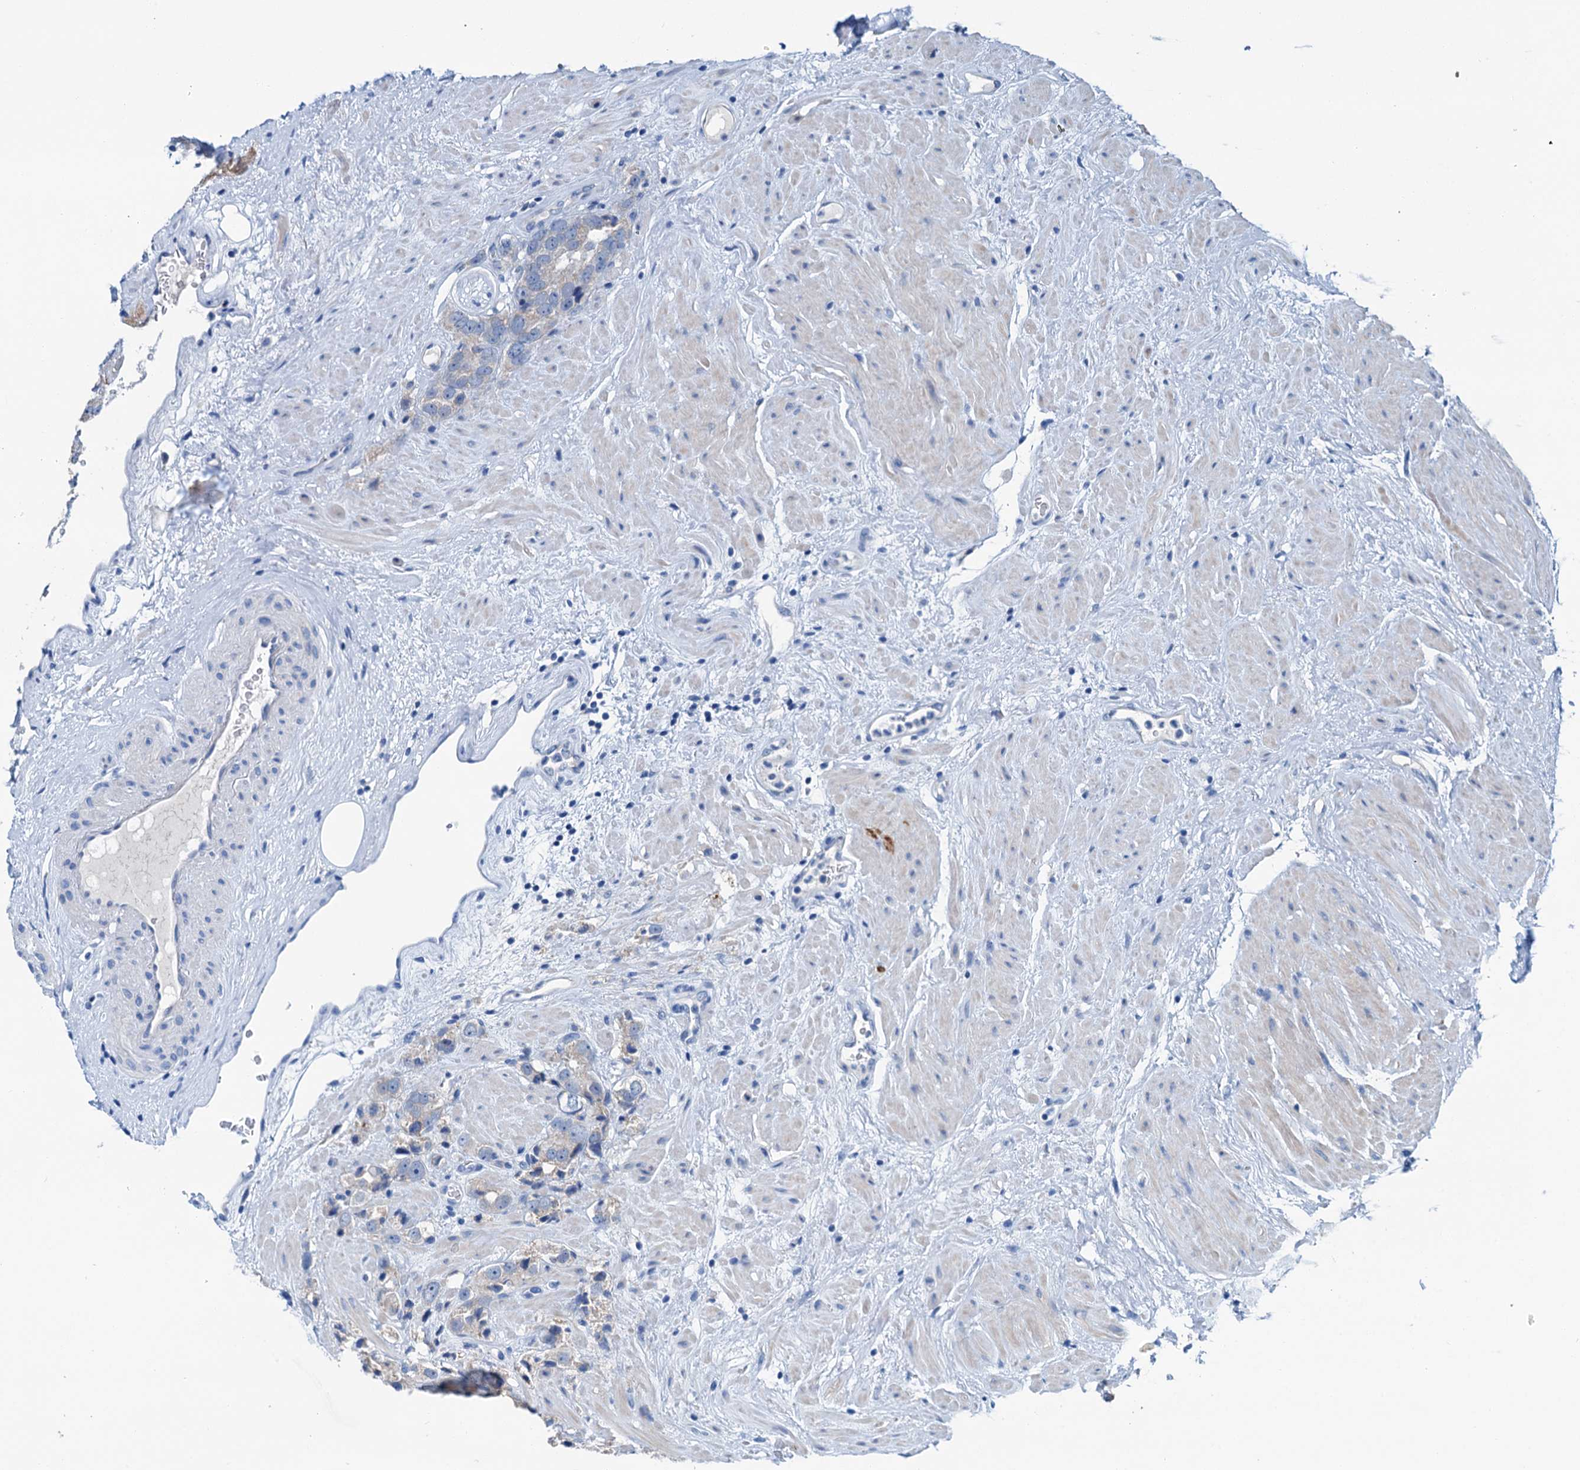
{"staining": {"intensity": "negative", "quantity": "none", "location": "none"}, "tissue": "prostate cancer", "cell_type": "Tumor cells", "image_type": "cancer", "snomed": [{"axis": "morphology", "description": "Adenocarcinoma, NOS"}, {"axis": "topography", "description": "Prostate"}], "caption": "Protein analysis of prostate adenocarcinoma reveals no significant positivity in tumor cells. Brightfield microscopy of immunohistochemistry (IHC) stained with DAB (3,3'-diaminobenzidine) (brown) and hematoxylin (blue), captured at high magnification.", "gene": "KNDC1", "patient": {"sex": "male", "age": 79}}